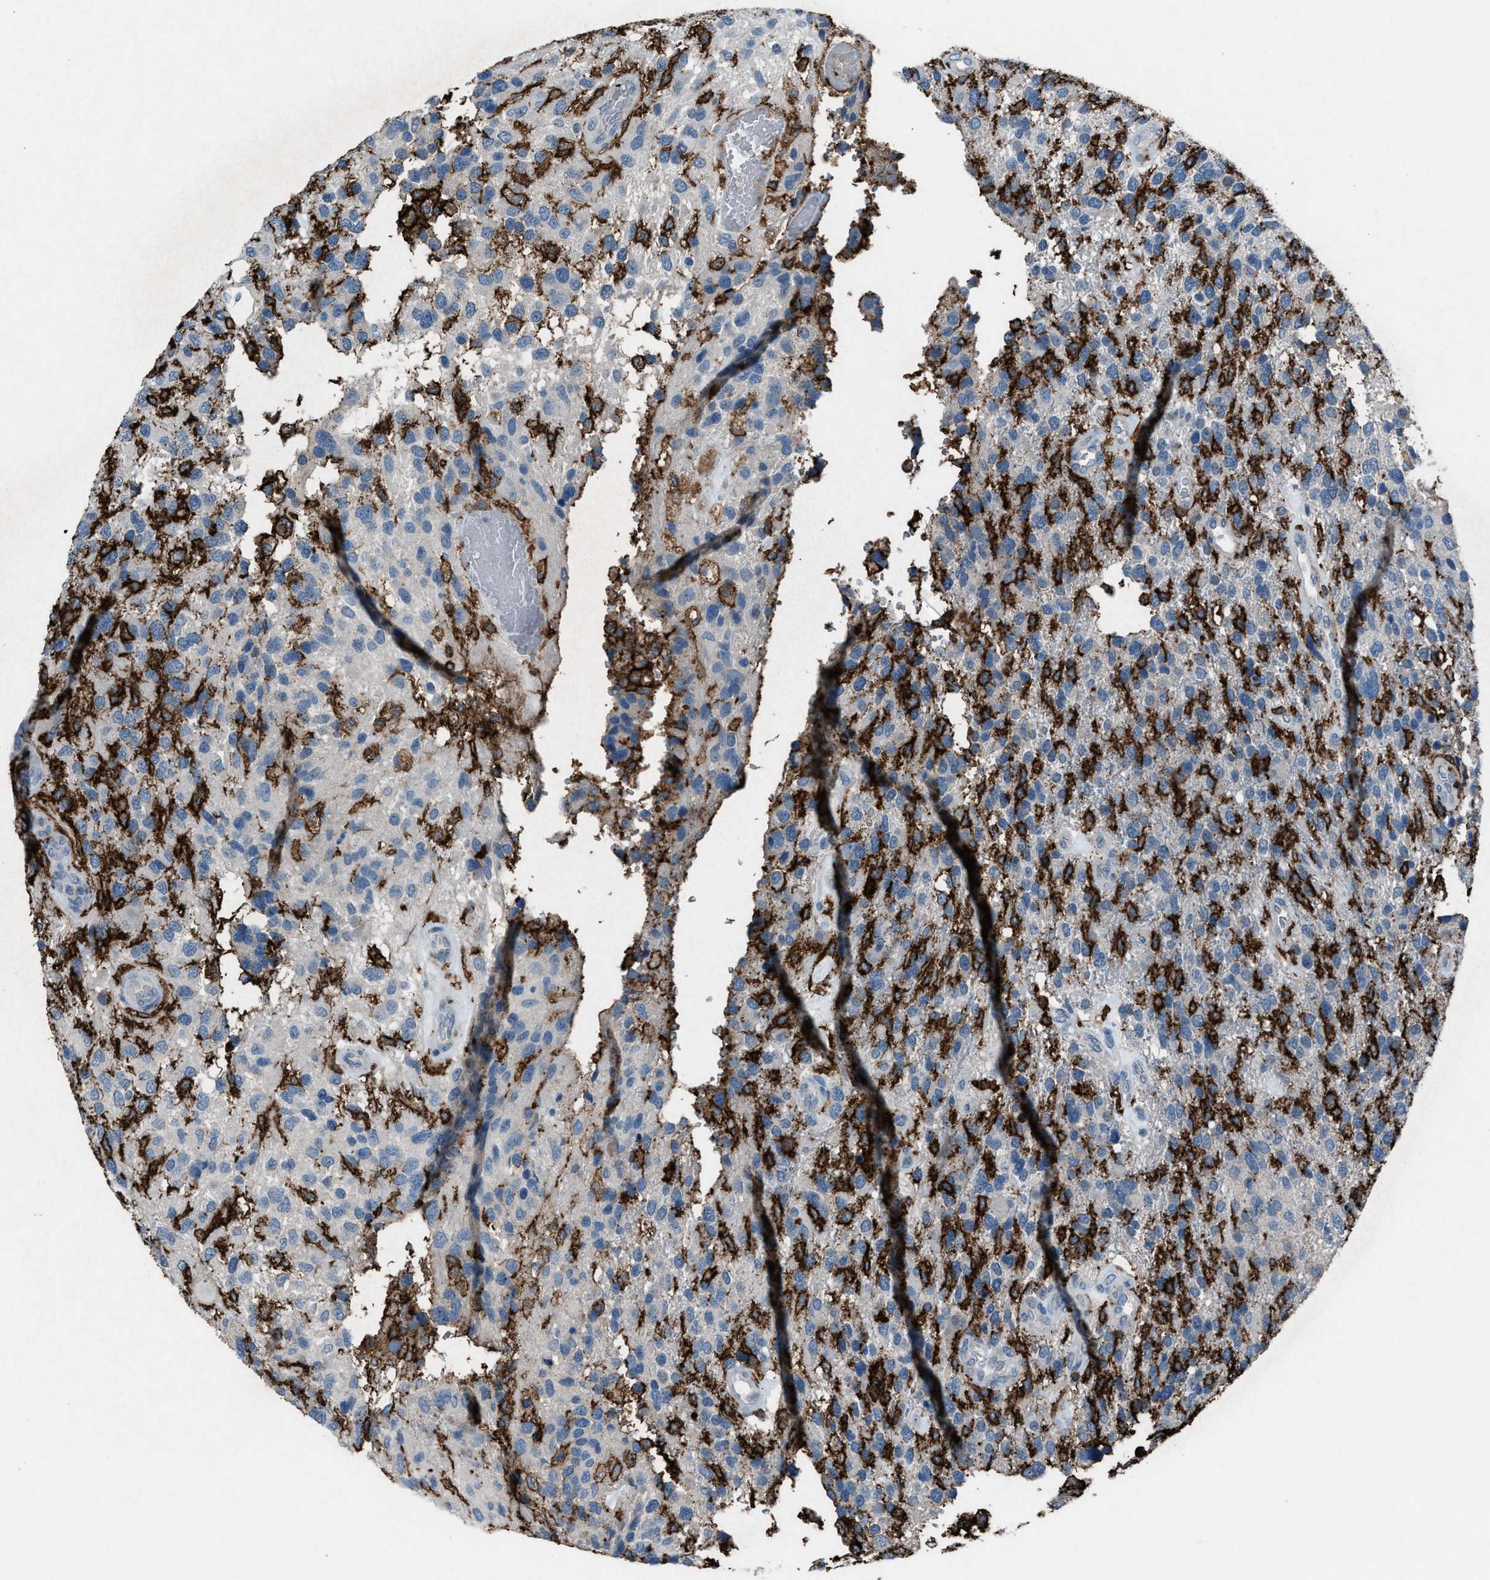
{"staining": {"intensity": "negative", "quantity": "none", "location": "none"}, "tissue": "glioma", "cell_type": "Tumor cells", "image_type": "cancer", "snomed": [{"axis": "morphology", "description": "Glioma, malignant, High grade"}, {"axis": "topography", "description": "Brain"}], "caption": "The micrograph shows no significant positivity in tumor cells of glioma.", "gene": "FCER1G", "patient": {"sex": "female", "age": 58}}